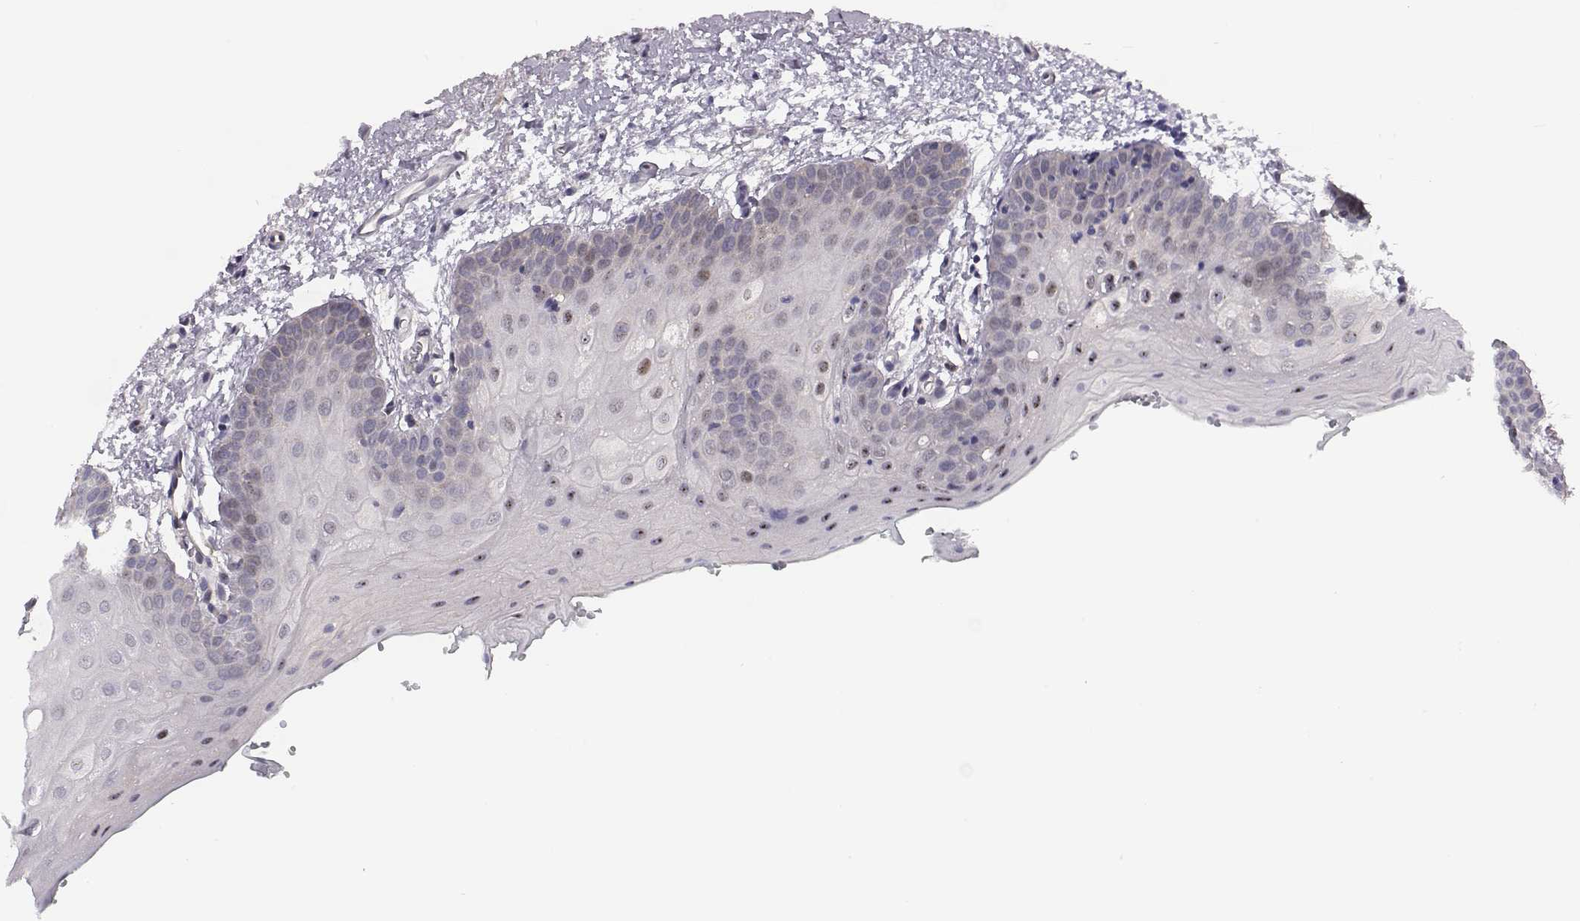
{"staining": {"intensity": "negative", "quantity": "none", "location": "none"}, "tissue": "oral mucosa", "cell_type": "Squamous epithelial cells", "image_type": "normal", "snomed": [{"axis": "morphology", "description": "Normal tissue, NOS"}, {"axis": "morphology", "description": "Squamous cell carcinoma, NOS"}, {"axis": "topography", "description": "Oral tissue"}, {"axis": "topography", "description": "Head-Neck"}], "caption": "Histopathology image shows no protein expression in squamous epithelial cells of benign oral mucosa.", "gene": "SMURF2", "patient": {"sex": "female", "age": 50}}